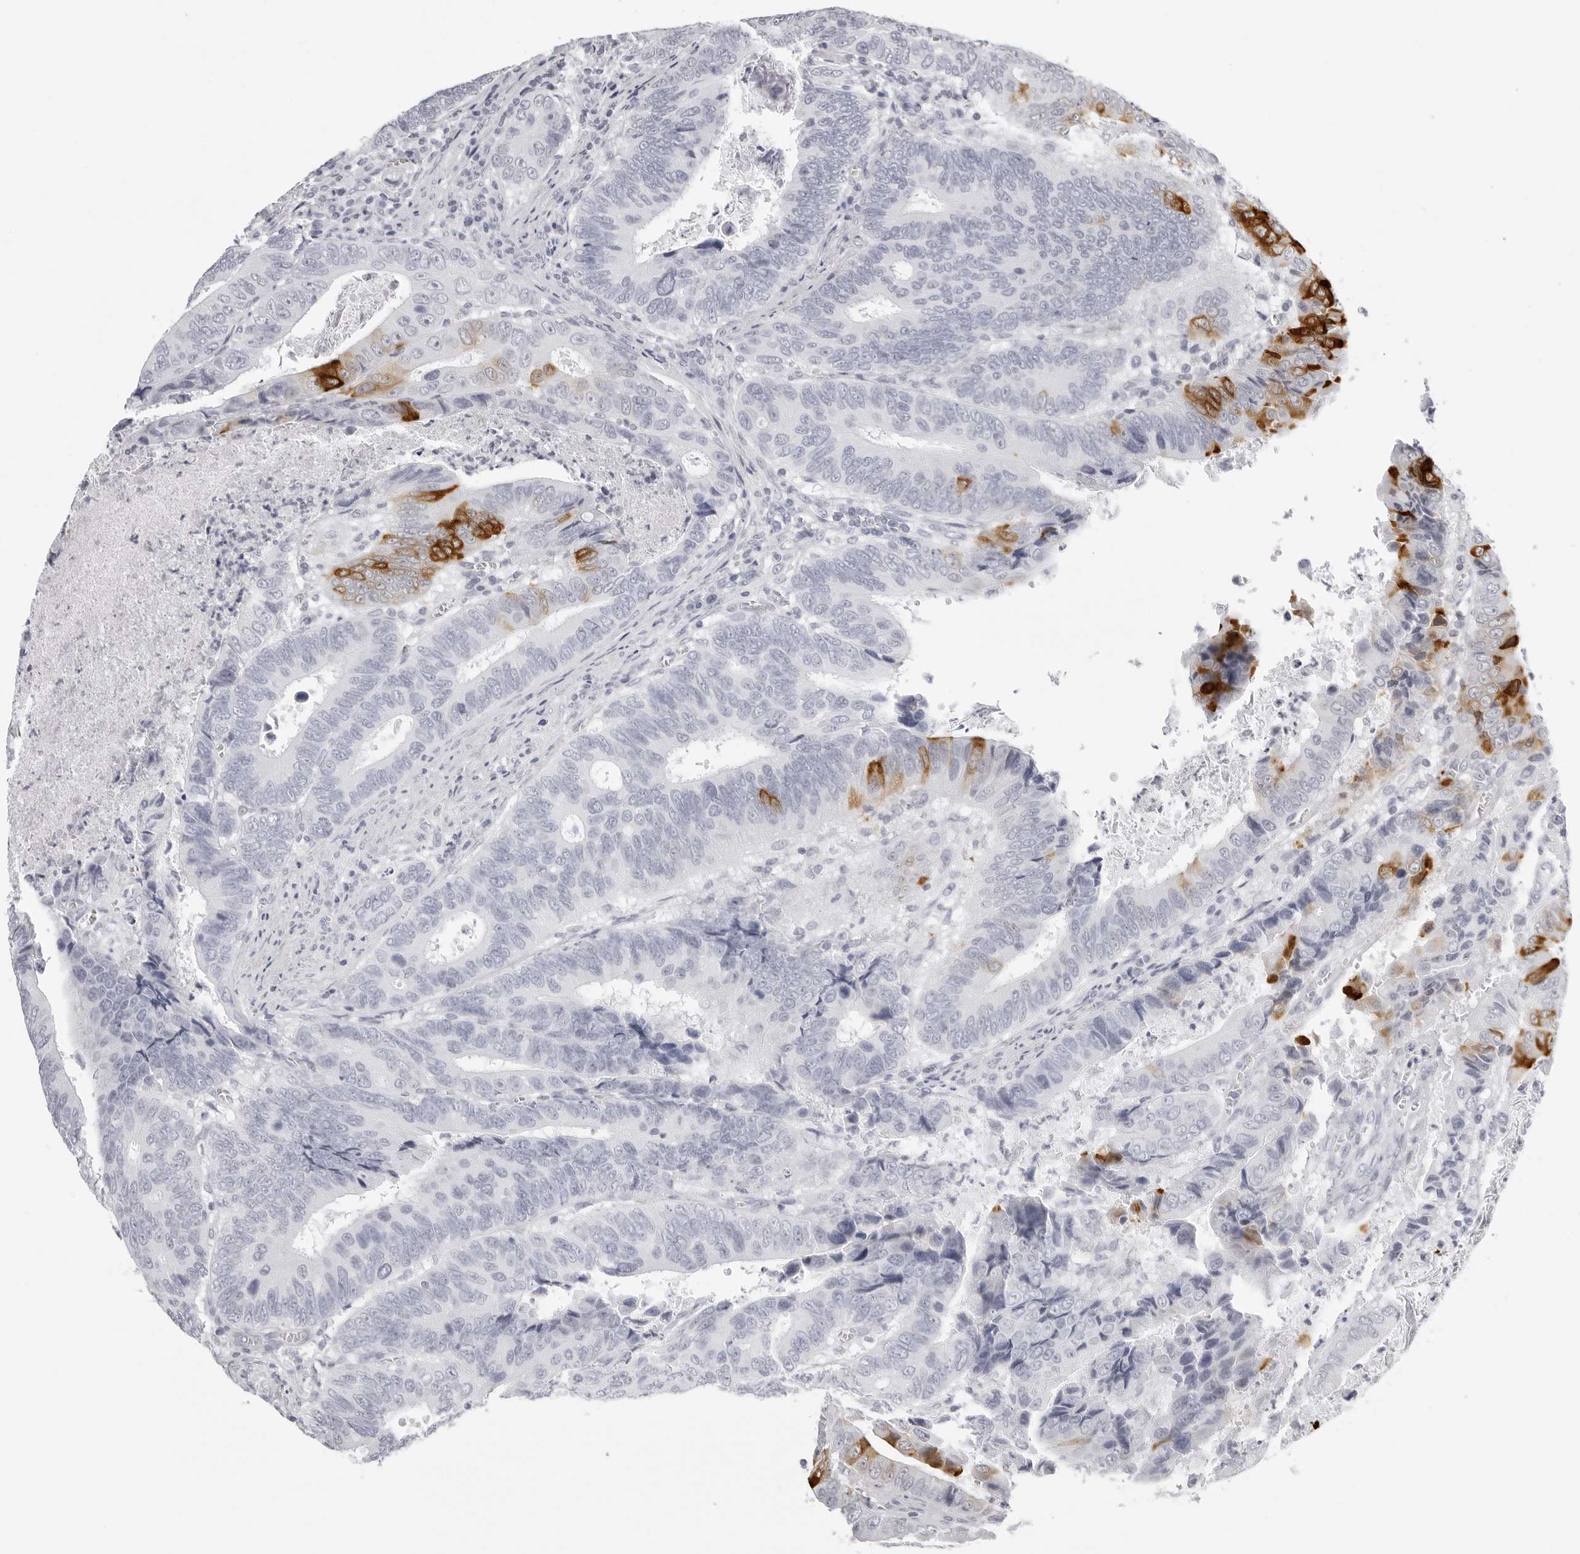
{"staining": {"intensity": "moderate", "quantity": "<25%", "location": "cytoplasmic/membranous"}, "tissue": "colorectal cancer", "cell_type": "Tumor cells", "image_type": "cancer", "snomed": [{"axis": "morphology", "description": "Adenocarcinoma, NOS"}, {"axis": "topography", "description": "Colon"}], "caption": "Moderate cytoplasmic/membranous protein positivity is present in approximately <25% of tumor cells in colorectal cancer (adenocarcinoma).", "gene": "CST1", "patient": {"sex": "male", "age": 72}}